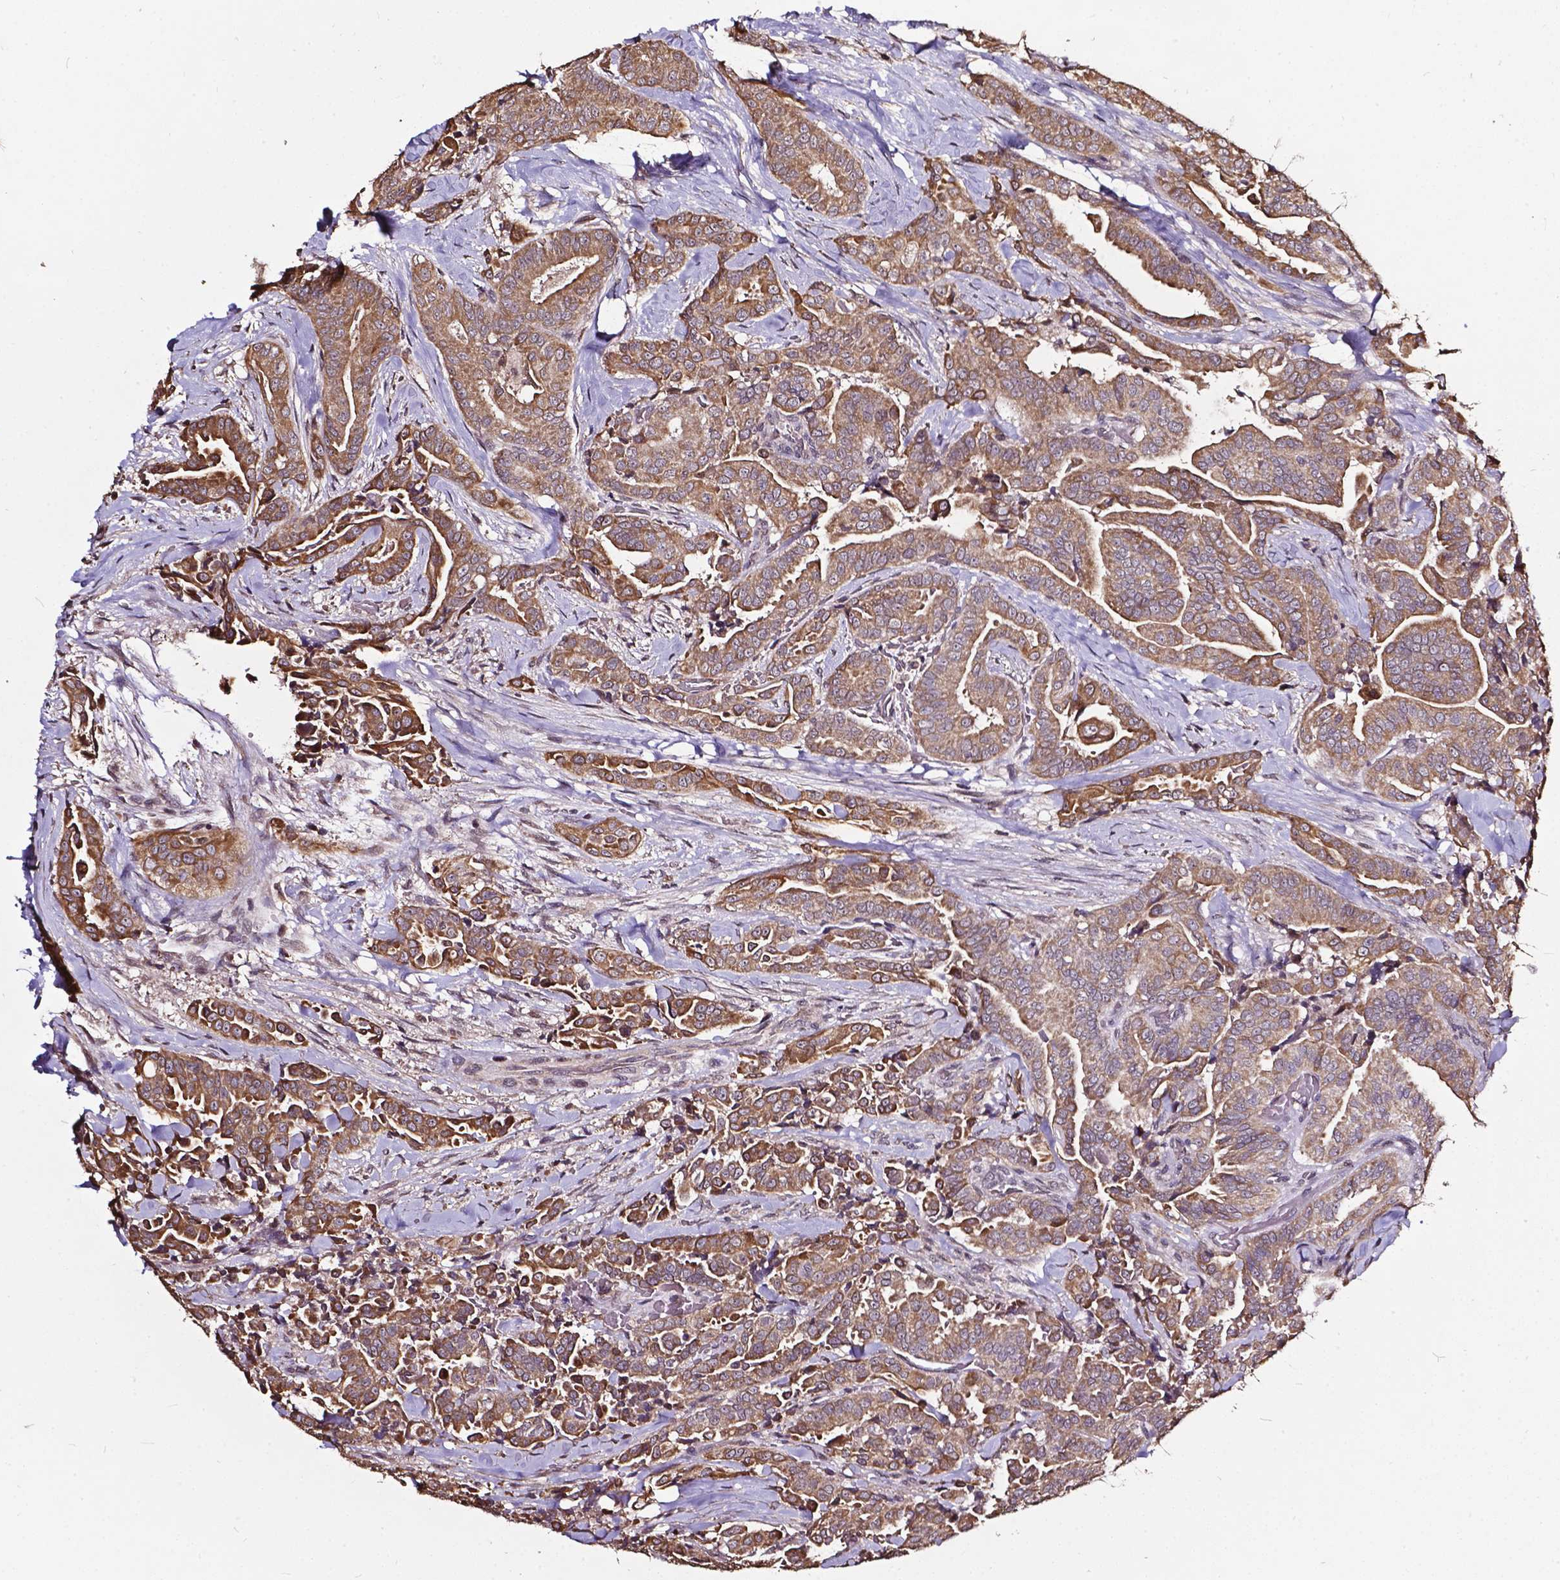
{"staining": {"intensity": "moderate", "quantity": ">75%", "location": "cytoplasmic/membranous"}, "tissue": "thyroid cancer", "cell_type": "Tumor cells", "image_type": "cancer", "snomed": [{"axis": "morphology", "description": "Papillary adenocarcinoma, NOS"}, {"axis": "topography", "description": "Thyroid gland"}], "caption": "Brown immunohistochemical staining in human thyroid cancer (papillary adenocarcinoma) displays moderate cytoplasmic/membranous positivity in about >75% of tumor cells.", "gene": "GLRA2", "patient": {"sex": "male", "age": 61}}